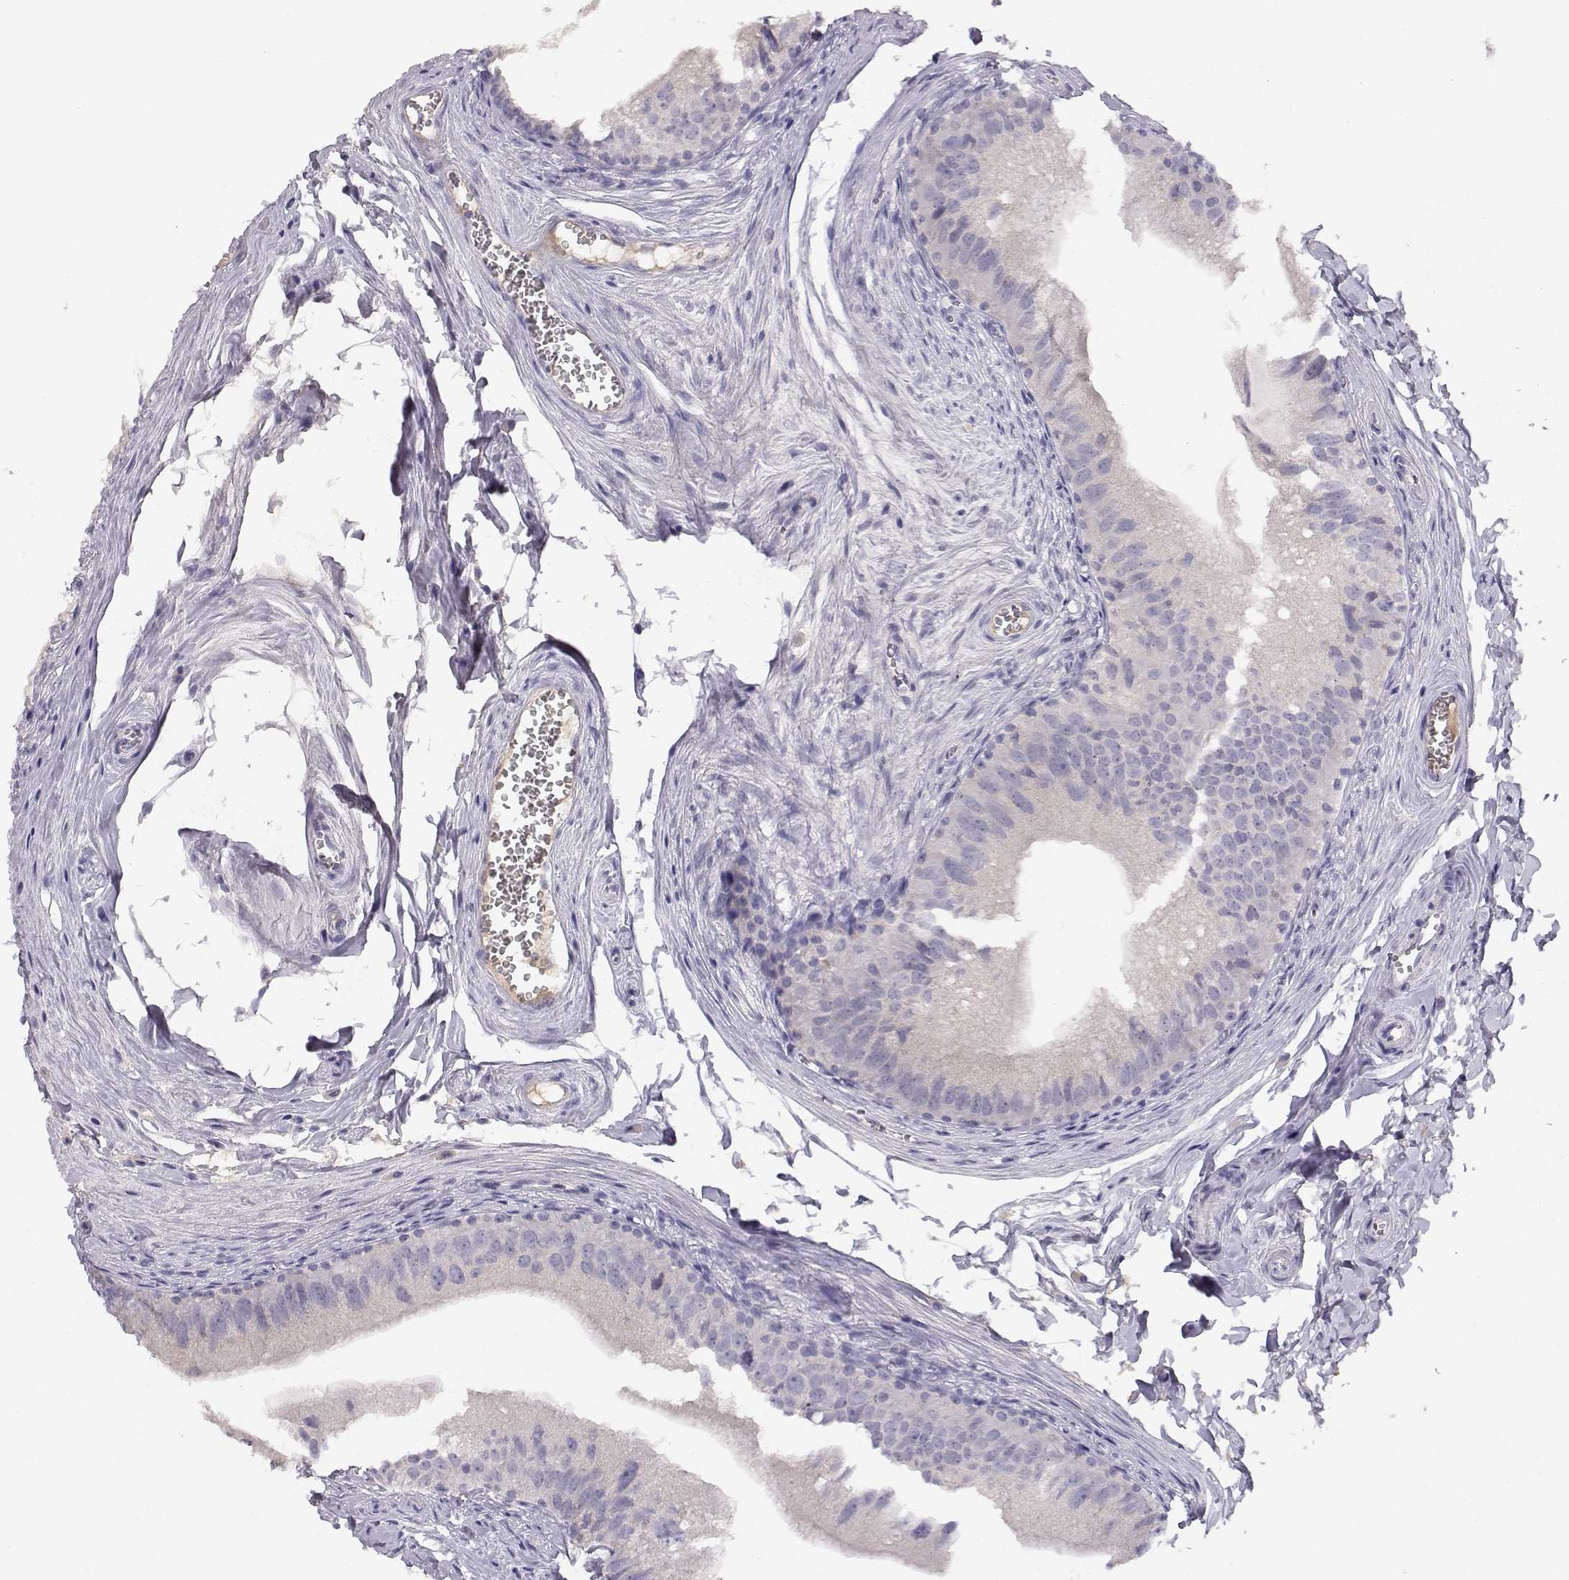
{"staining": {"intensity": "negative", "quantity": "none", "location": "none"}, "tissue": "epididymis", "cell_type": "Glandular cells", "image_type": "normal", "snomed": [{"axis": "morphology", "description": "Normal tissue, NOS"}, {"axis": "topography", "description": "Epididymis"}], "caption": "This is an IHC image of normal epididymis. There is no expression in glandular cells.", "gene": "CDHR1", "patient": {"sex": "male", "age": 45}}